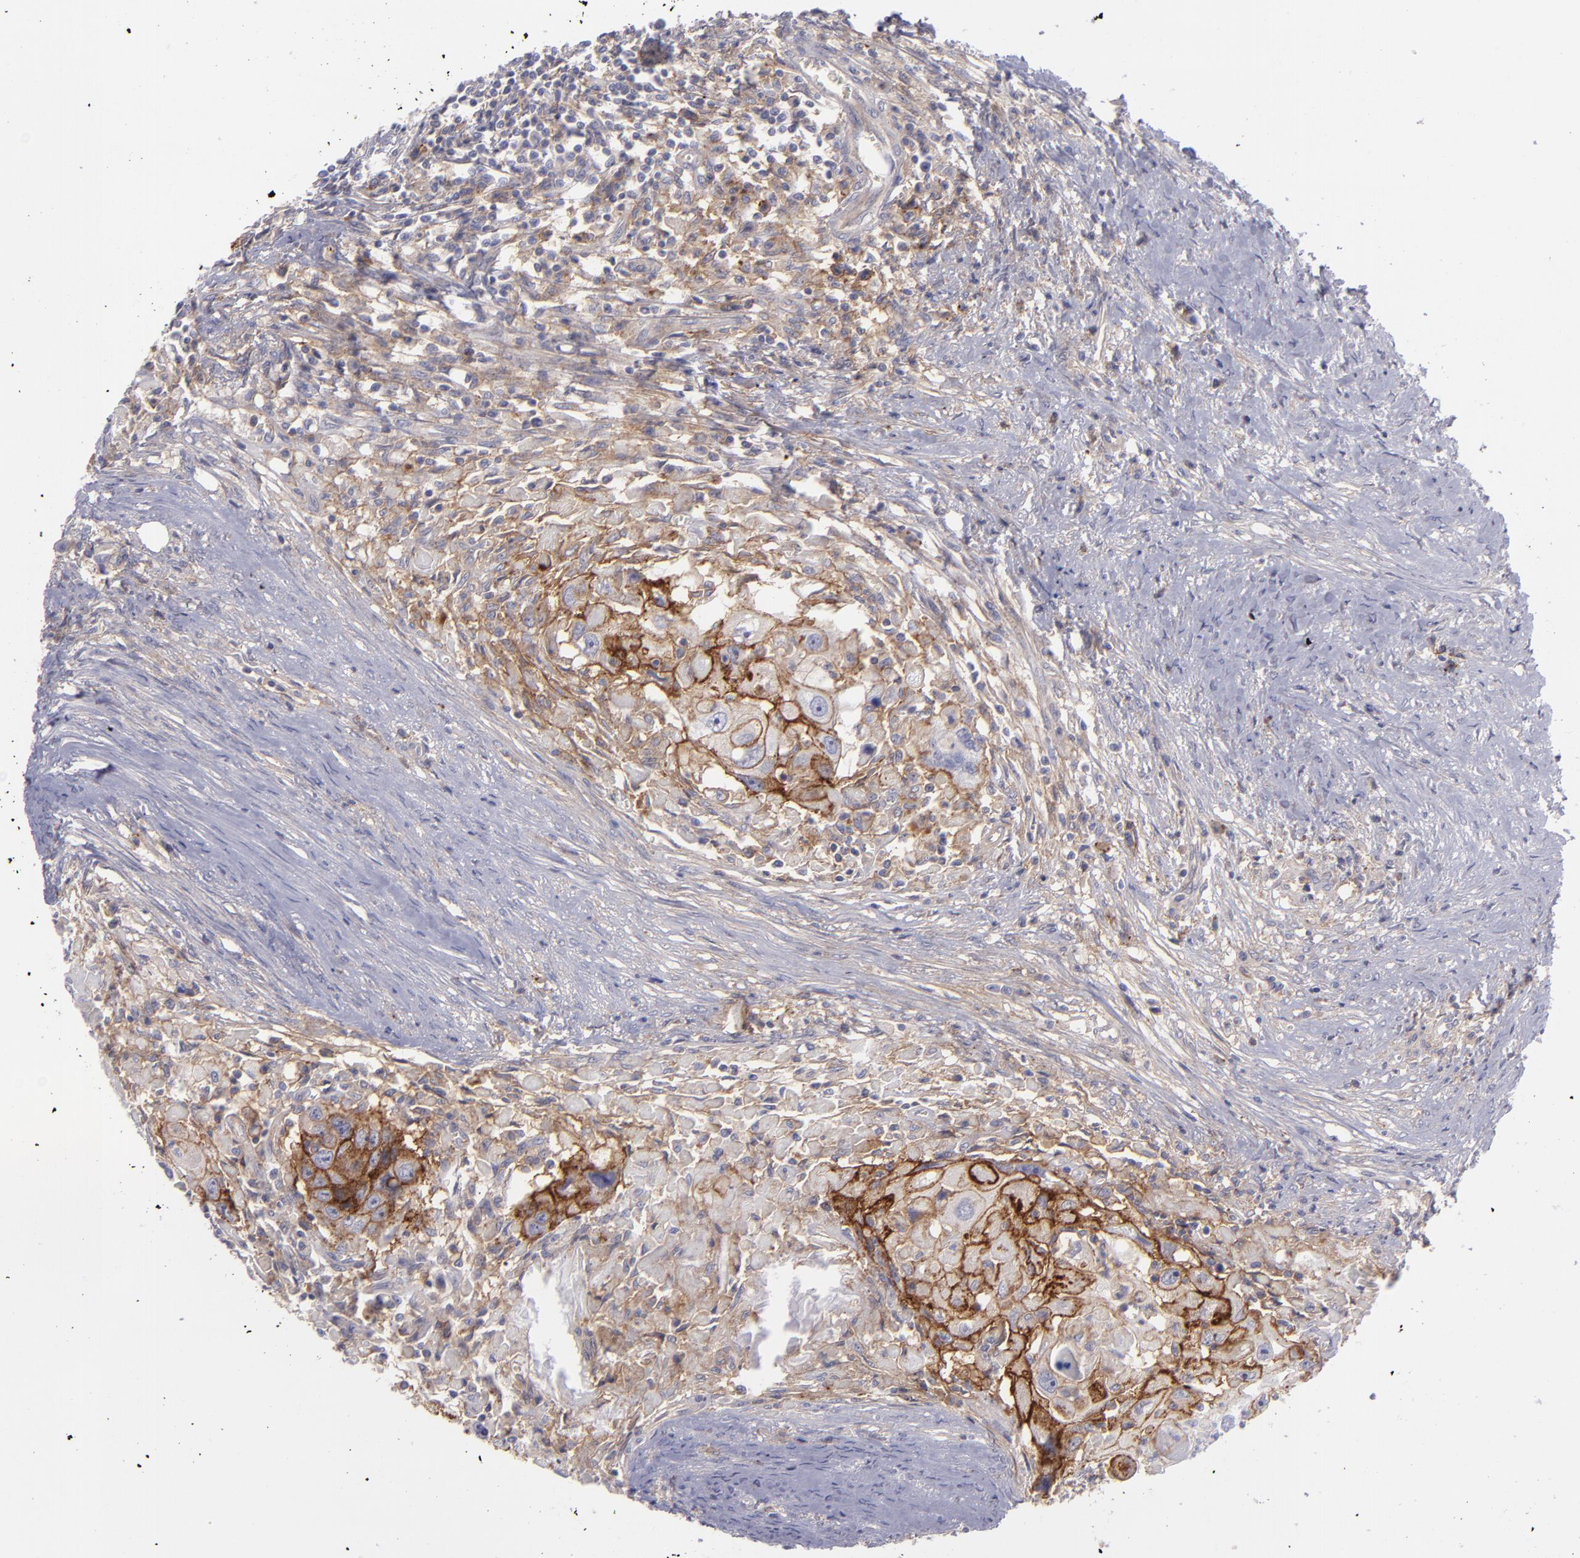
{"staining": {"intensity": "strong", "quantity": ">75%", "location": "cytoplasmic/membranous"}, "tissue": "head and neck cancer", "cell_type": "Tumor cells", "image_type": "cancer", "snomed": [{"axis": "morphology", "description": "Squamous cell carcinoma, NOS"}, {"axis": "topography", "description": "Head-Neck"}], "caption": "Brown immunohistochemical staining in human head and neck cancer (squamous cell carcinoma) demonstrates strong cytoplasmic/membranous expression in about >75% of tumor cells. Ihc stains the protein of interest in brown and the nuclei are stained blue.", "gene": "BSG", "patient": {"sex": "male", "age": 64}}